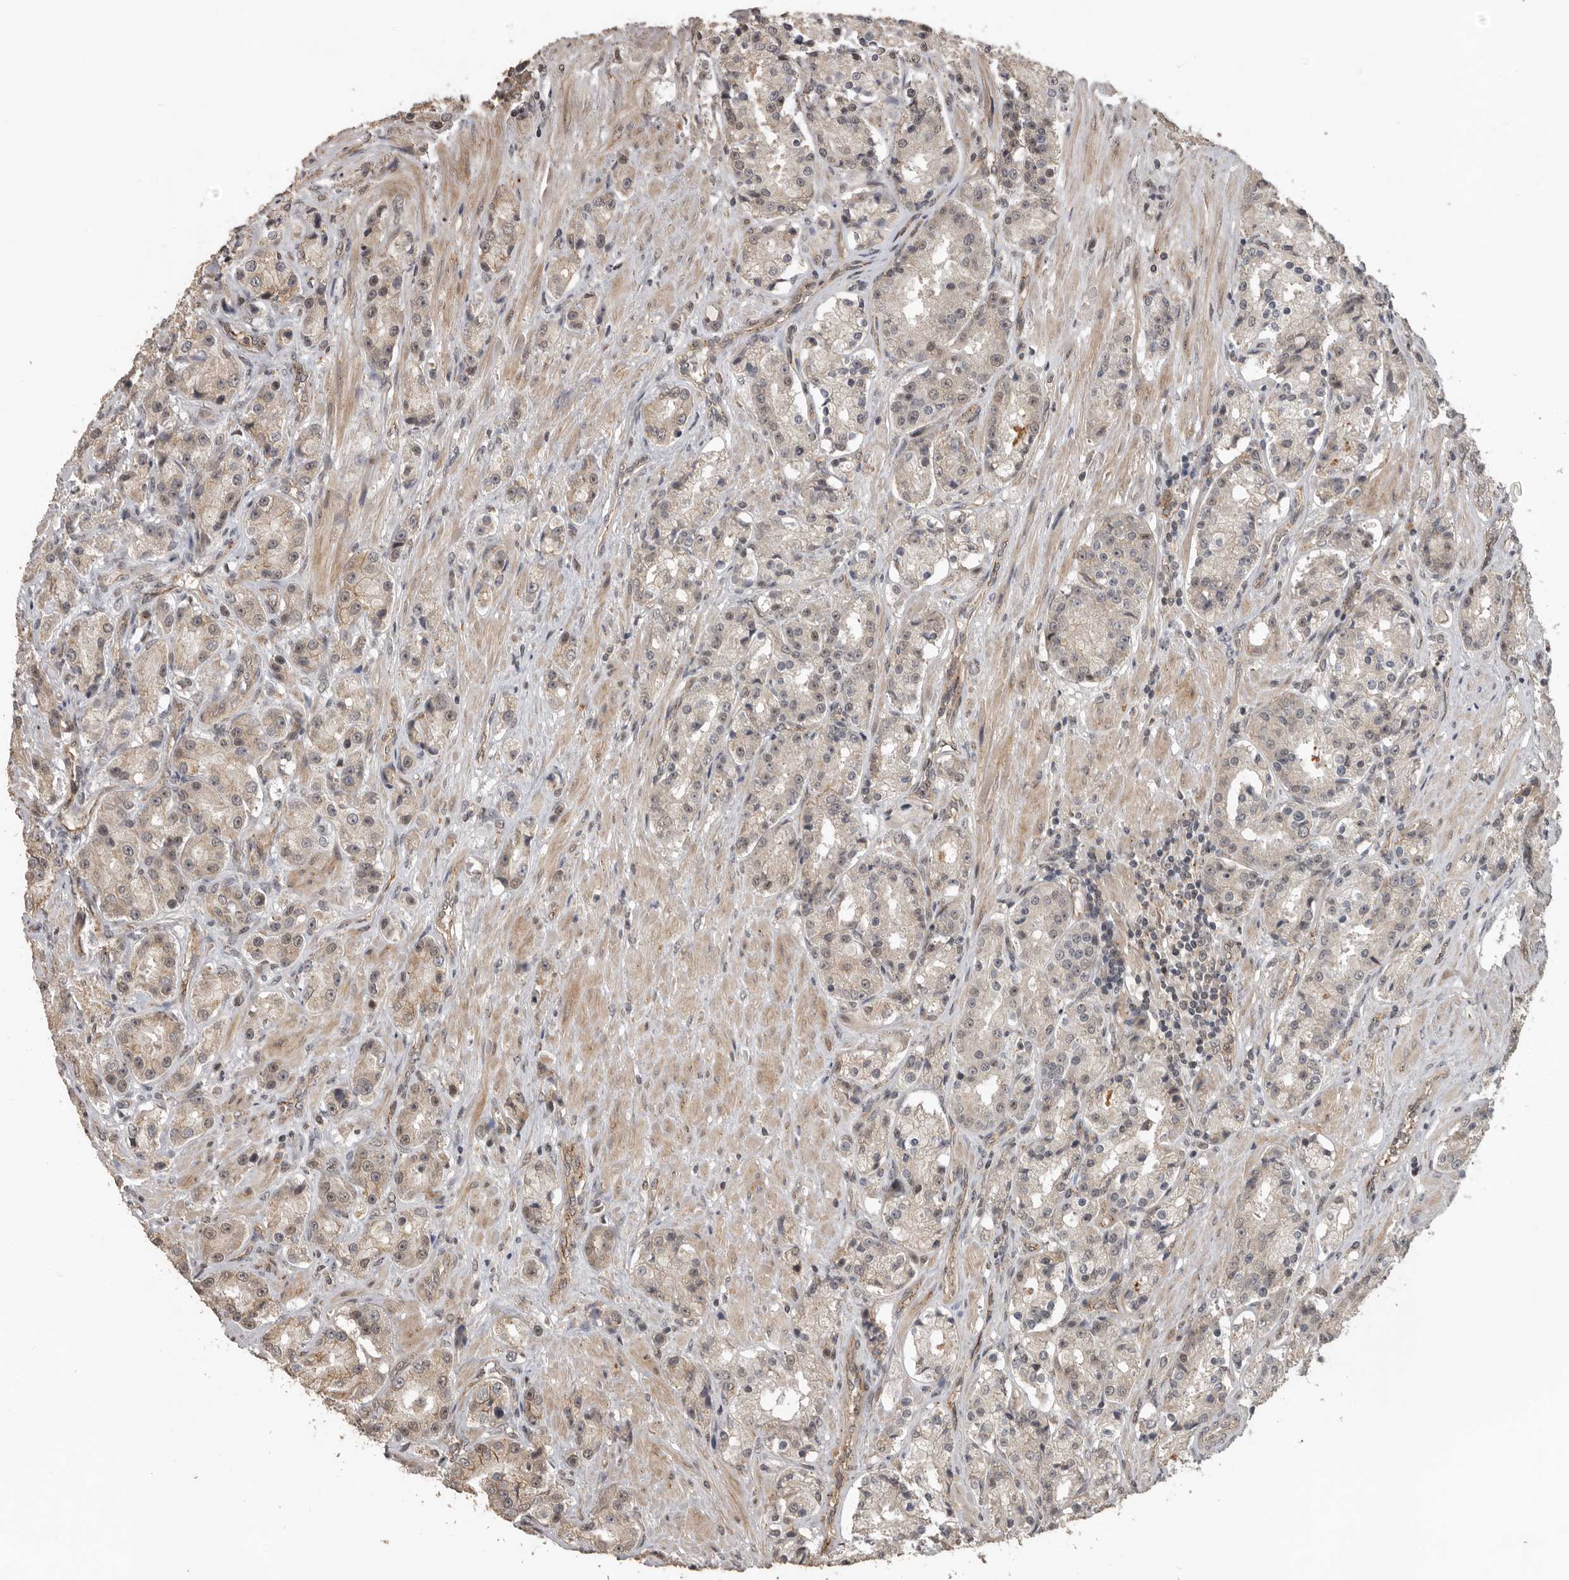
{"staining": {"intensity": "moderate", "quantity": "25%-75%", "location": "cytoplasmic/membranous"}, "tissue": "prostate cancer", "cell_type": "Tumor cells", "image_type": "cancer", "snomed": [{"axis": "morphology", "description": "Adenocarcinoma, High grade"}, {"axis": "topography", "description": "Prostate"}], "caption": "Immunohistochemical staining of prostate cancer (high-grade adenocarcinoma) demonstrates medium levels of moderate cytoplasmic/membranous expression in approximately 25%-75% of tumor cells. Immunohistochemistry (ihc) stains the protein of interest in brown and the nuclei are stained blue.", "gene": "CEP350", "patient": {"sex": "male", "age": 60}}